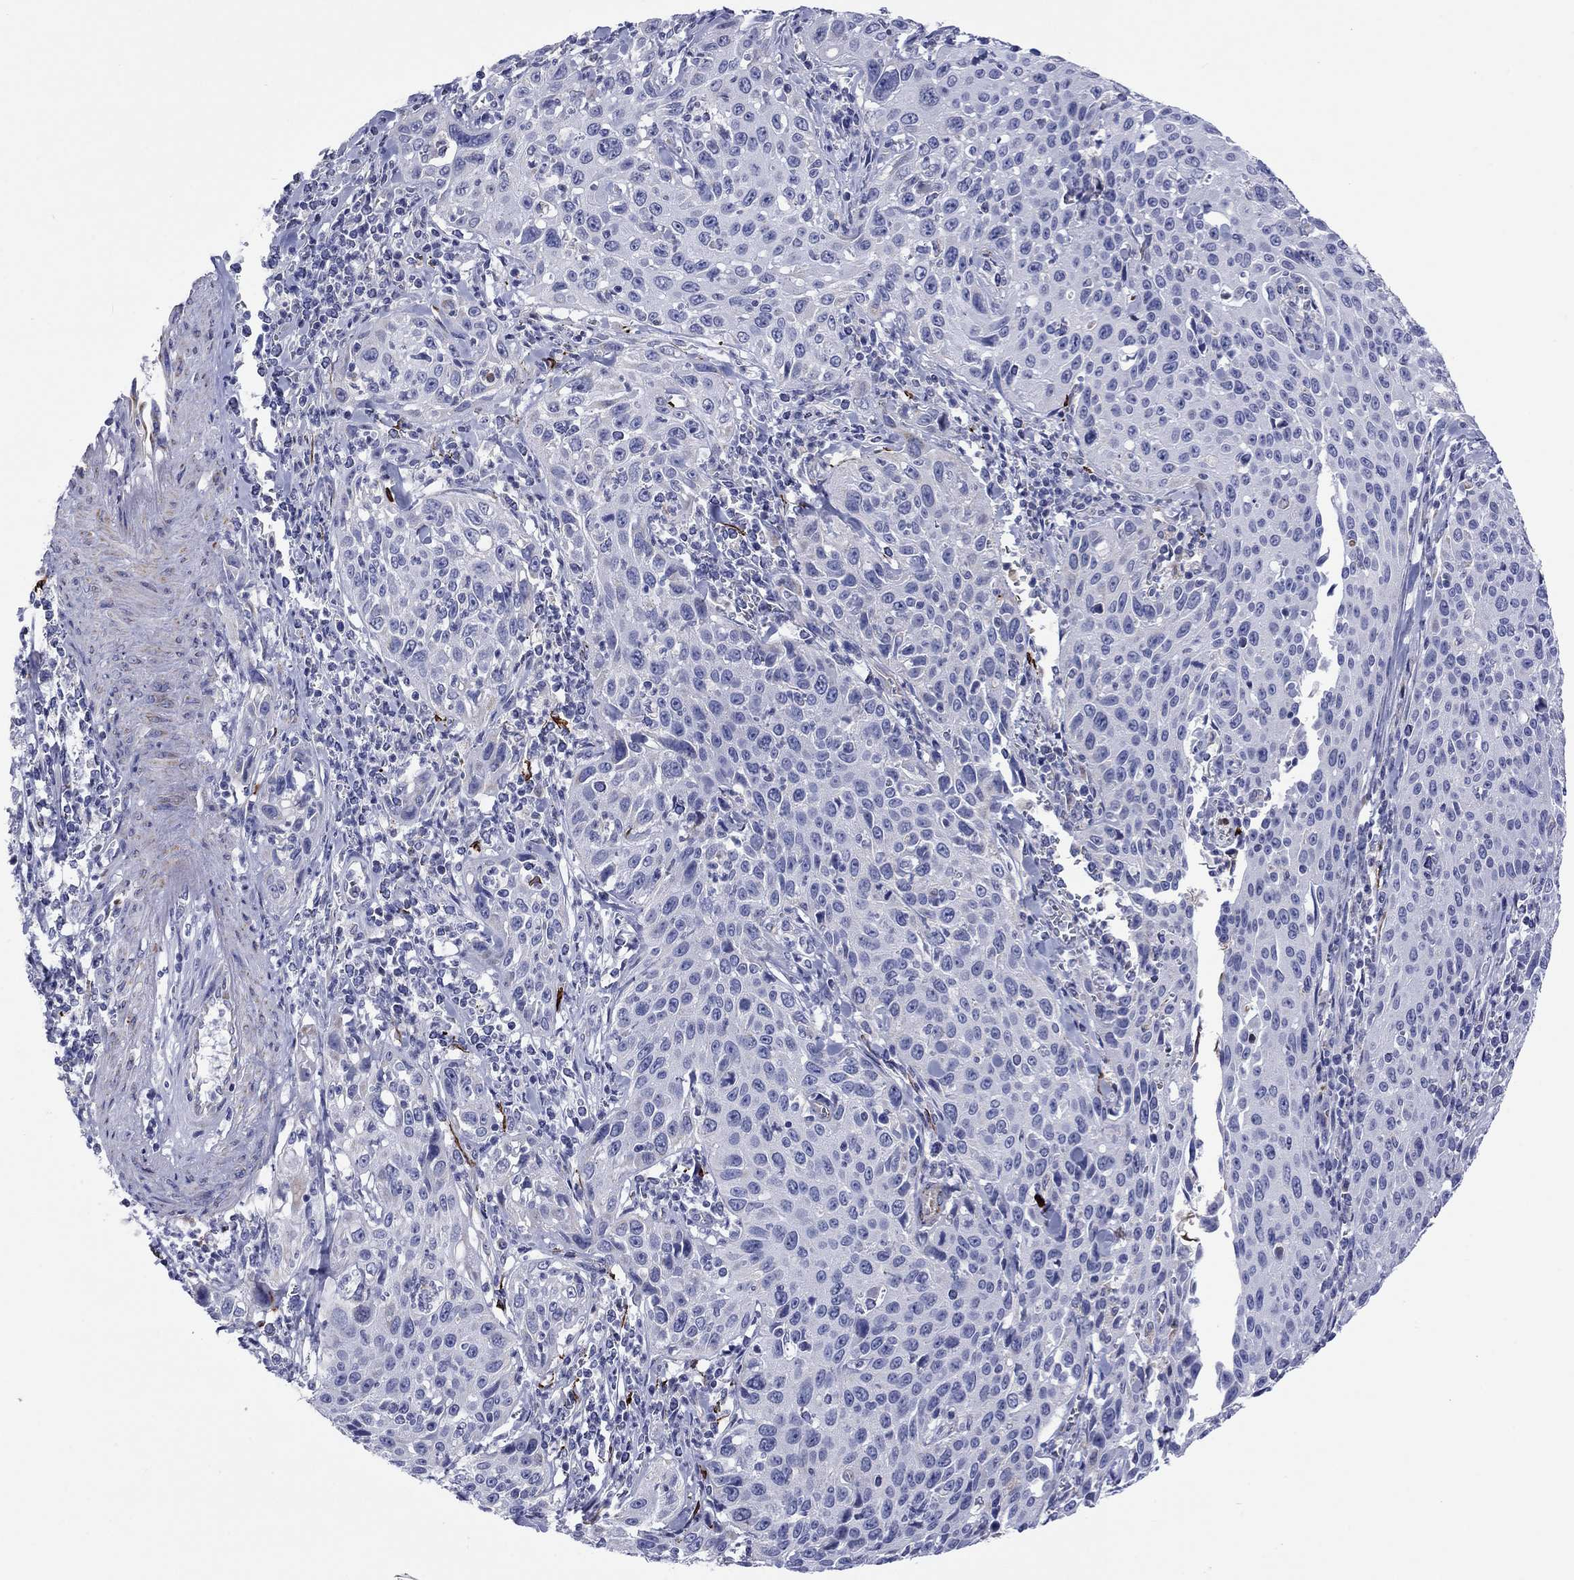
{"staining": {"intensity": "negative", "quantity": "none", "location": "none"}, "tissue": "cervical cancer", "cell_type": "Tumor cells", "image_type": "cancer", "snomed": [{"axis": "morphology", "description": "Squamous cell carcinoma, NOS"}, {"axis": "topography", "description": "Cervix"}], "caption": "Immunohistochemical staining of cervical cancer (squamous cell carcinoma) shows no significant staining in tumor cells.", "gene": "MGST3", "patient": {"sex": "female", "age": 26}}